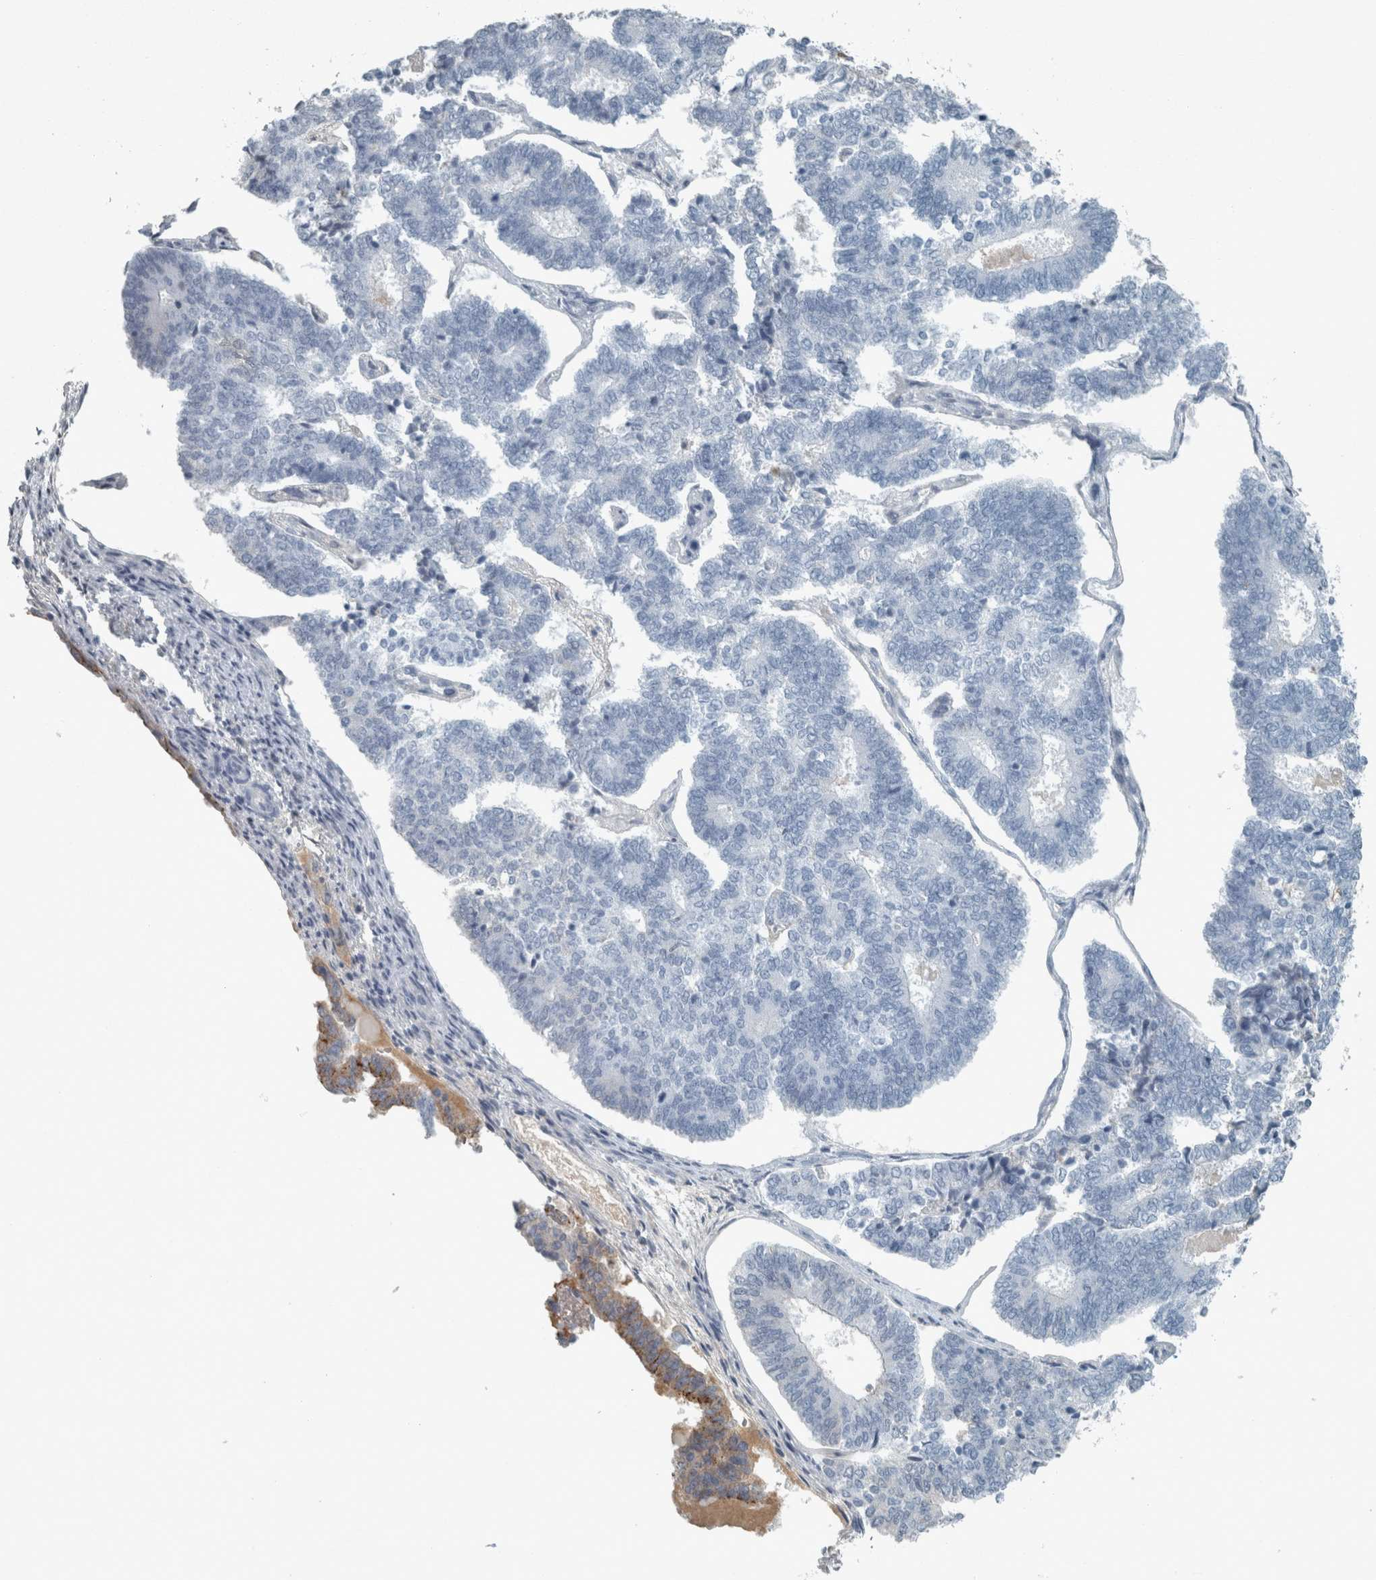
{"staining": {"intensity": "negative", "quantity": "none", "location": "none"}, "tissue": "endometrial cancer", "cell_type": "Tumor cells", "image_type": "cancer", "snomed": [{"axis": "morphology", "description": "Adenocarcinoma, NOS"}, {"axis": "topography", "description": "Endometrium"}], "caption": "Immunohistochemistry image of endometrial cancer stained for a protein (brown), which displays no expression in tumor cells.", "gene": "CHL1", "patient": {"sex": "female", "age": 70}}